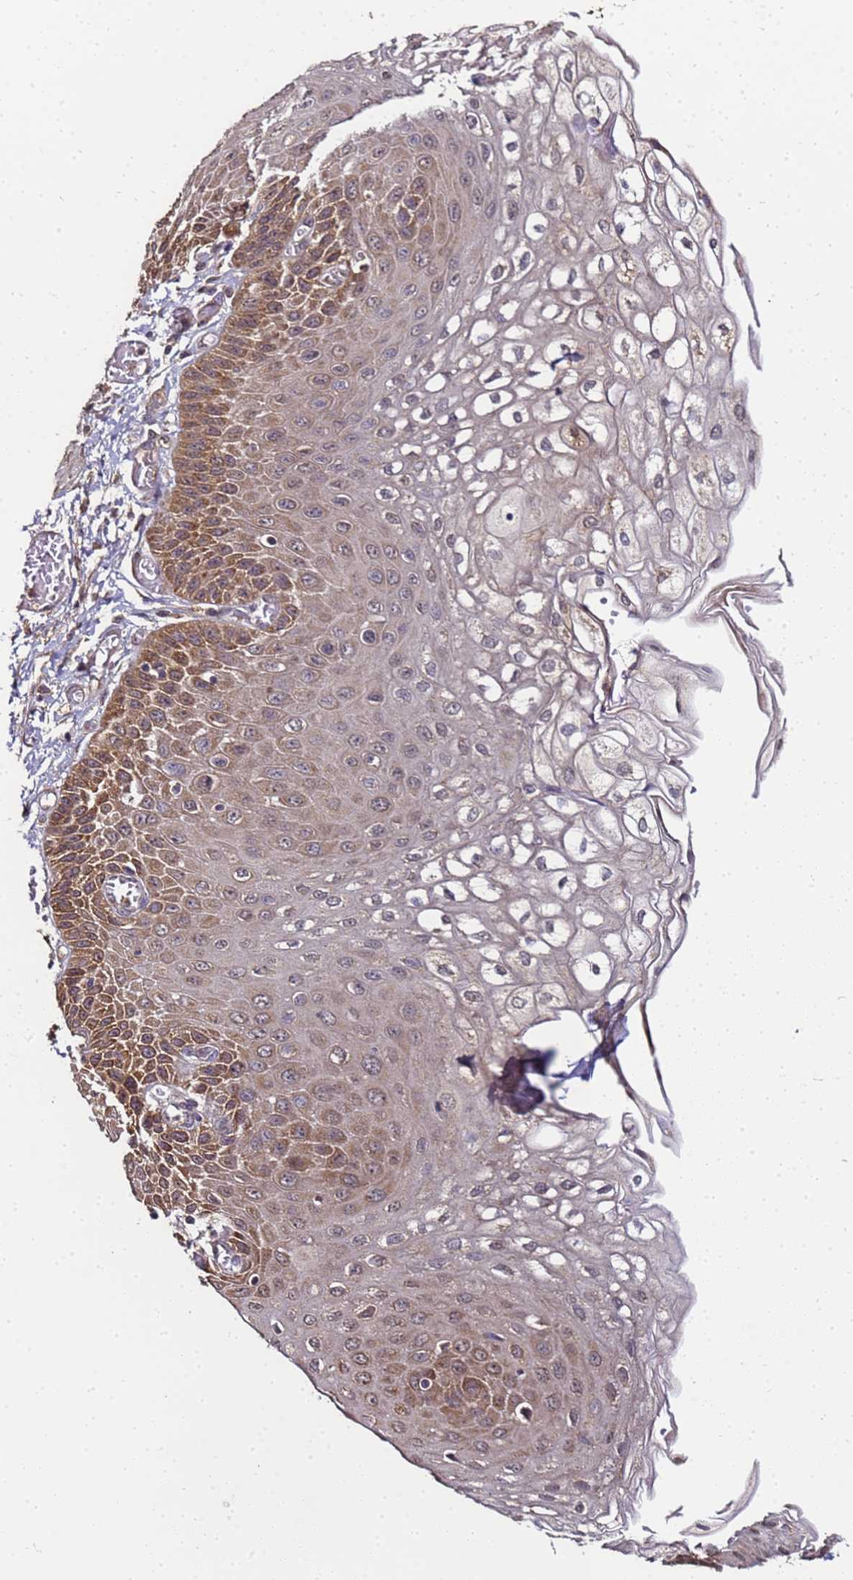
{"staining": {"intensity": "moderate", "quantity": "25%-75%", "location": "cytoplasmic/membranous"}, "tissue": "esophagus", "cell_type": "Squamous epithelial cells", "image_type": "normal", "snomed": [{"axis": "morphology", "description": "Normal tissue, NOS"}, {"axis": "topography", "description": "Esophagus"}], "caption": "Esophagus stained with DAB (3,3'-diaminobenzidine) immunohistochemistry exhibits medium levels of moderate cytoplasmic/membranous positivity in about 25%-75% of squamous epithelial cells.", "gene": "ANKRD17", "patient": {"sex": "male", "age": 81}}